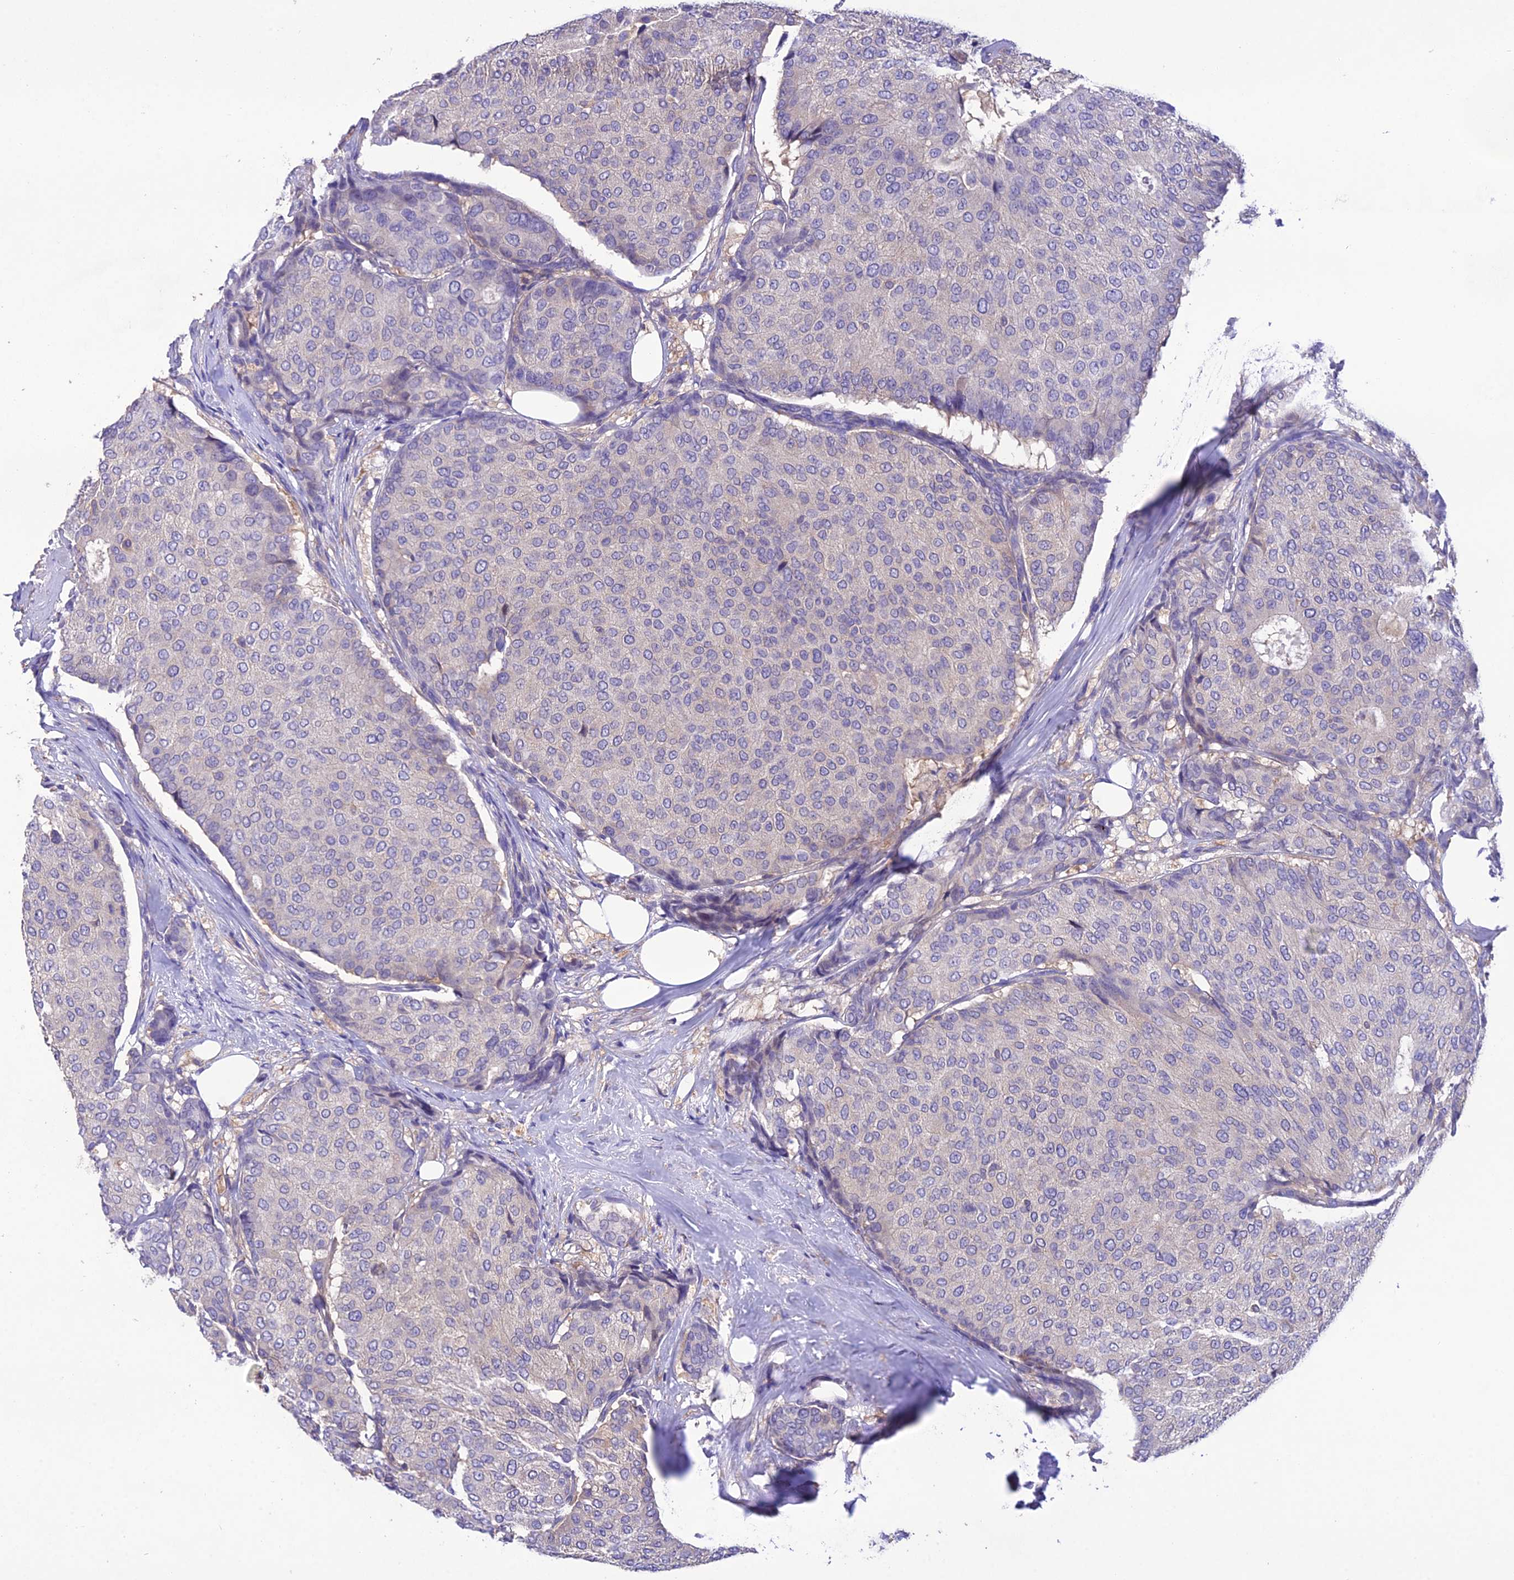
{"staining": {"intensity": "negative", "quantity": "none", "location": "none"}, "tissue": "breast cancer", "cell_type": "Tumor cells", "image_type": "cancer", "snomed": [{"axis": "morphology", "description": "Duct carcinoma"}, {"axis": "topography", "description": "Breast"}], "caption": "An immunohistochemistry image of breast cancer (intraductal carcinoma) is shown. There is no staining in tumor cells of breast cancer (intraductal carcinoma).", "gene": "SNX24", "patient": {"sex": "female", "age": 75}}